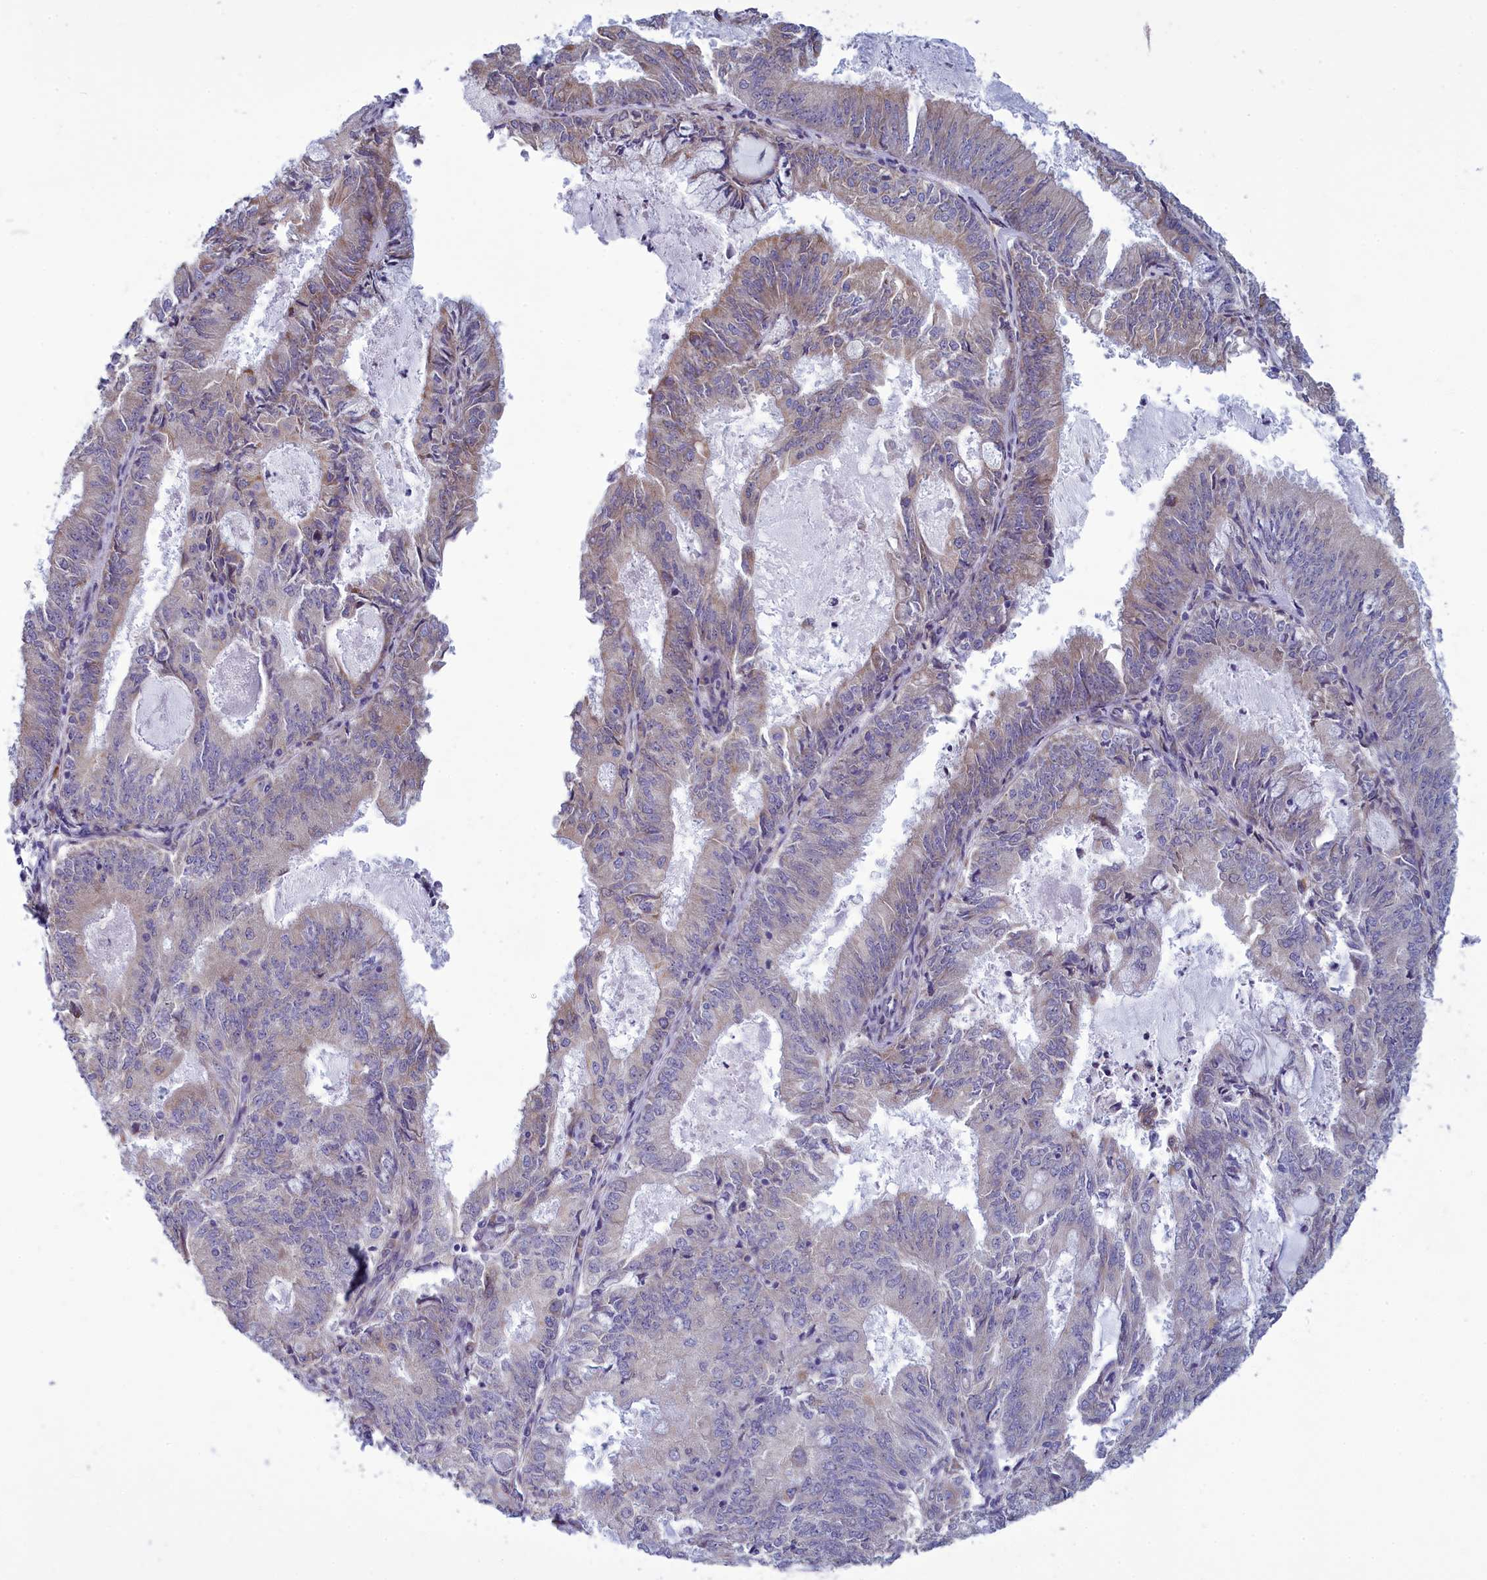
{"staining": {"intensity": "weak", "quantity": "25%-75%", "location": "cytoplasmic/membranous"}, "tissue": "endometrial cancer", "cell_type": "Tumor cells", "image_type": "cancer", "snomed": [{"axis": "morphology", "description": "Adenocarcinoma, NOS"}, {"axis": "topography", "description": "Endometrium"}], "caption": "Immunohistochemical staining of human endometrial cancer (adenocarcinoma) exhibits weak cytoplasmic/membranous protein expression in approximately 25%-75% of tumor cells.", "gene": "CENATAC", "patient": {"sex": "female", "age": 57}}